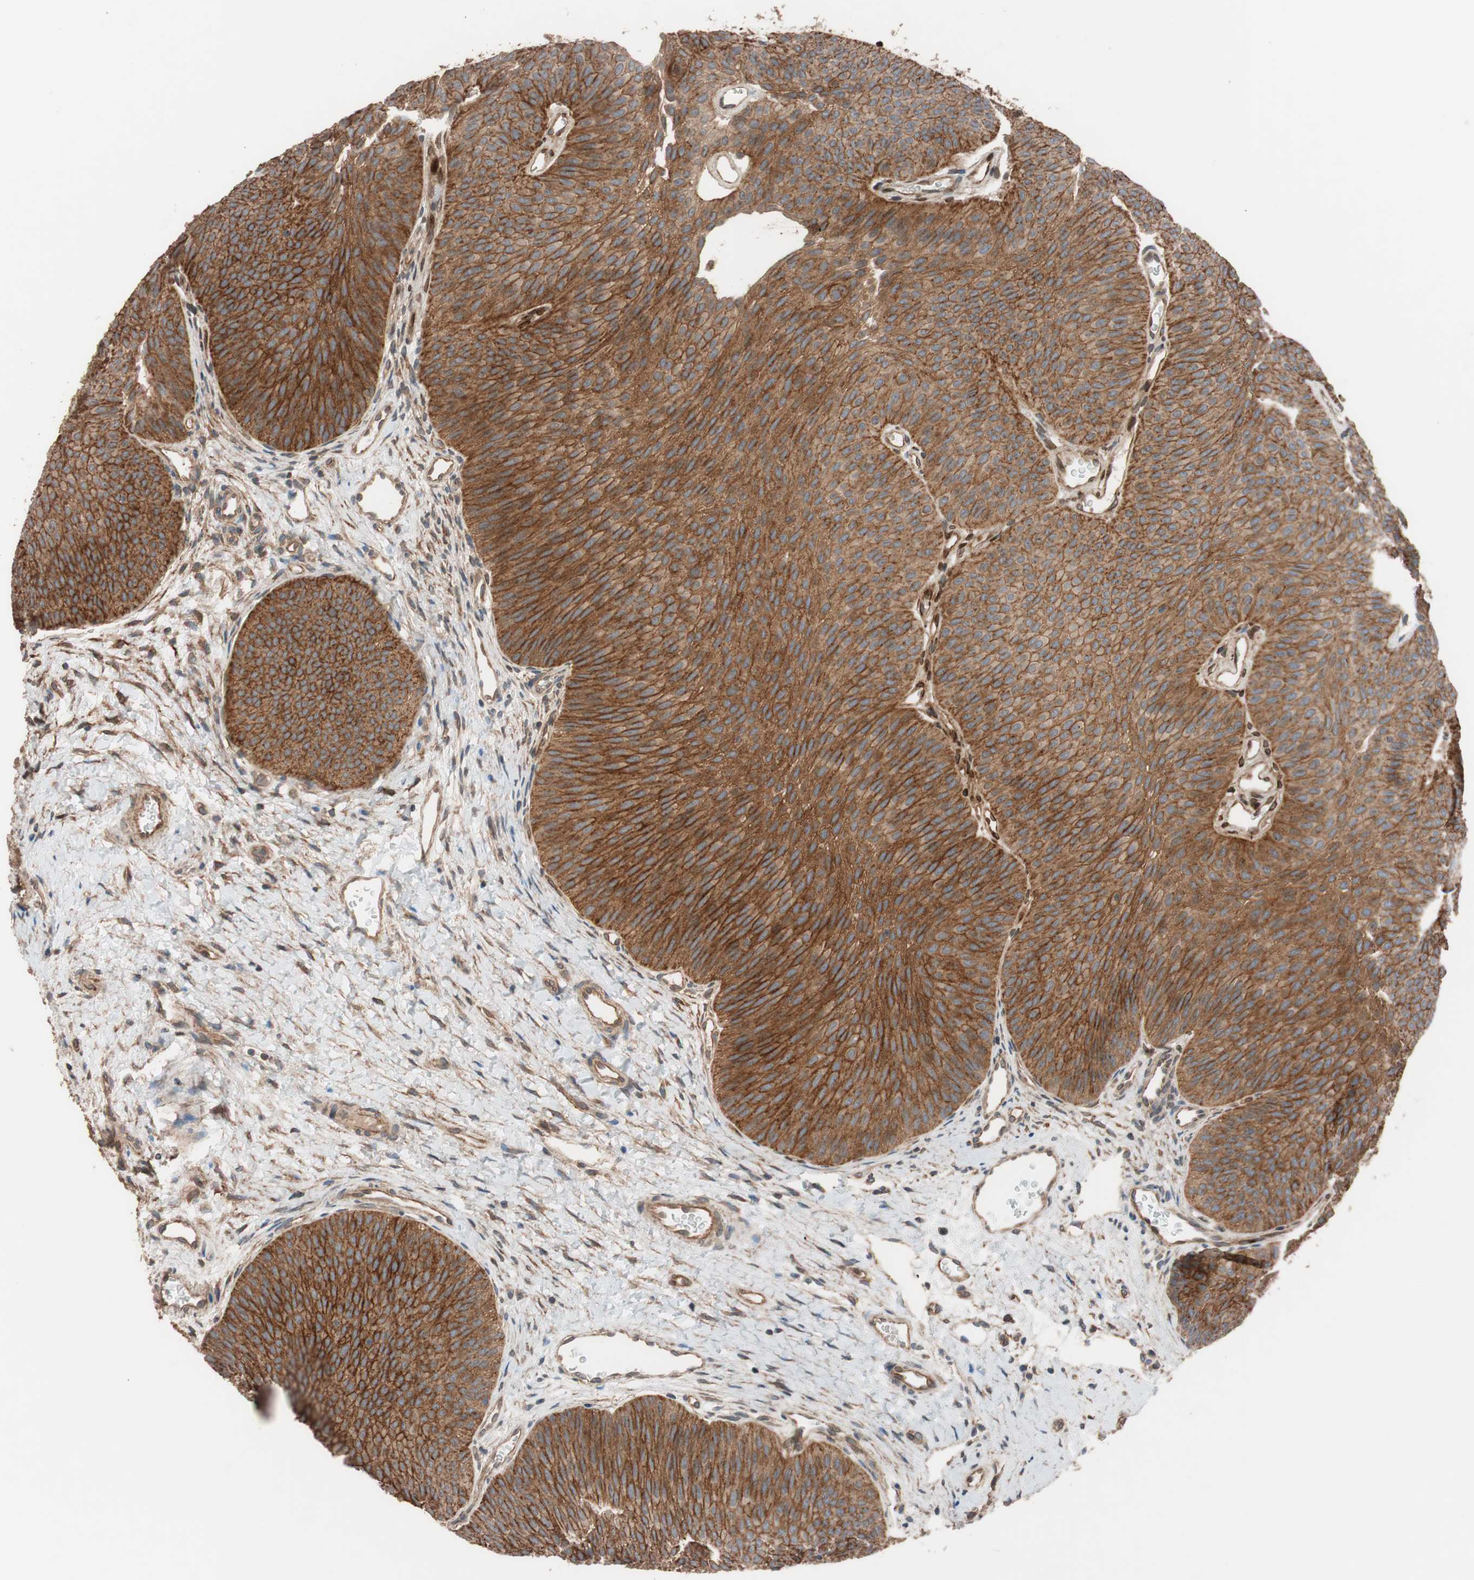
{"staining": {"intensity": "strong", "quantity": ">75%", "location": "cytoplasmic/membranous"}, "tissue": "urothelial cancer", "cell_type": "Tumor cells", "image_type": "cancer", "snomed": [{"axis": "morphology", "description": "Urothelial carcinoma, Low grade"}, {"axis": "topography", "description": "Urinary bladder"}], "caption": "This image exhibits immunohistochemistry (IHC) staining of urothelial cancer, with high strong cytoplasmic/membranous positivity in about >75% of tumor cells.", "gene": "SDC4", "patient": {"sex": "female", "age": 60}}